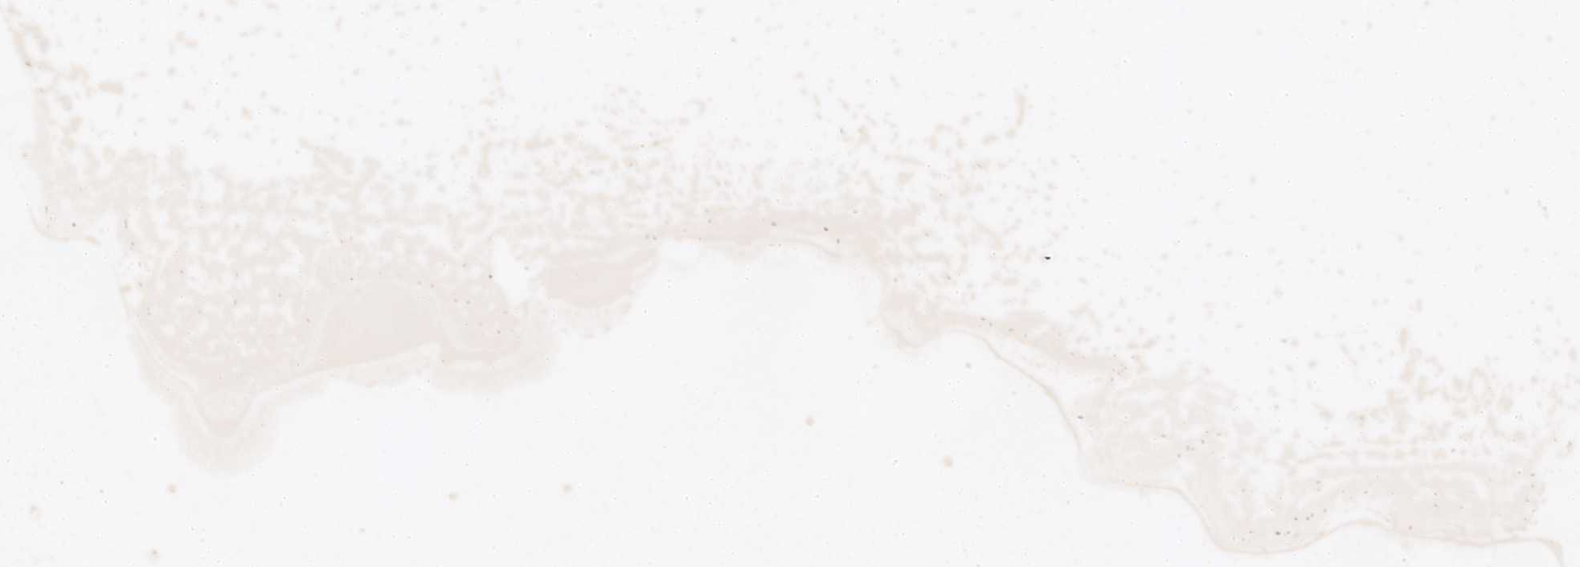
{"staining": {"intensity": "negative", "quantity": "none", "location": "none"}, "tissue": "lymphoma", "cell_type": "Tumor cells", "image_type": "cancer", "snomed": [{"axis": "morphology", "description": "Hodgkin's disease, NOS"}, {"axis": "topography", "description": "Lymph node"}], "caption": "Immunohistochemical staining of human Hodgkin's disease demonstrates no significant positivity in tumor cells. (DAB immunohistochemistry (IHC) visualized using brightfield microscopy, high magnification).", "gene": "SAMD10", "patient": {"sex": "male", "age": 70}}